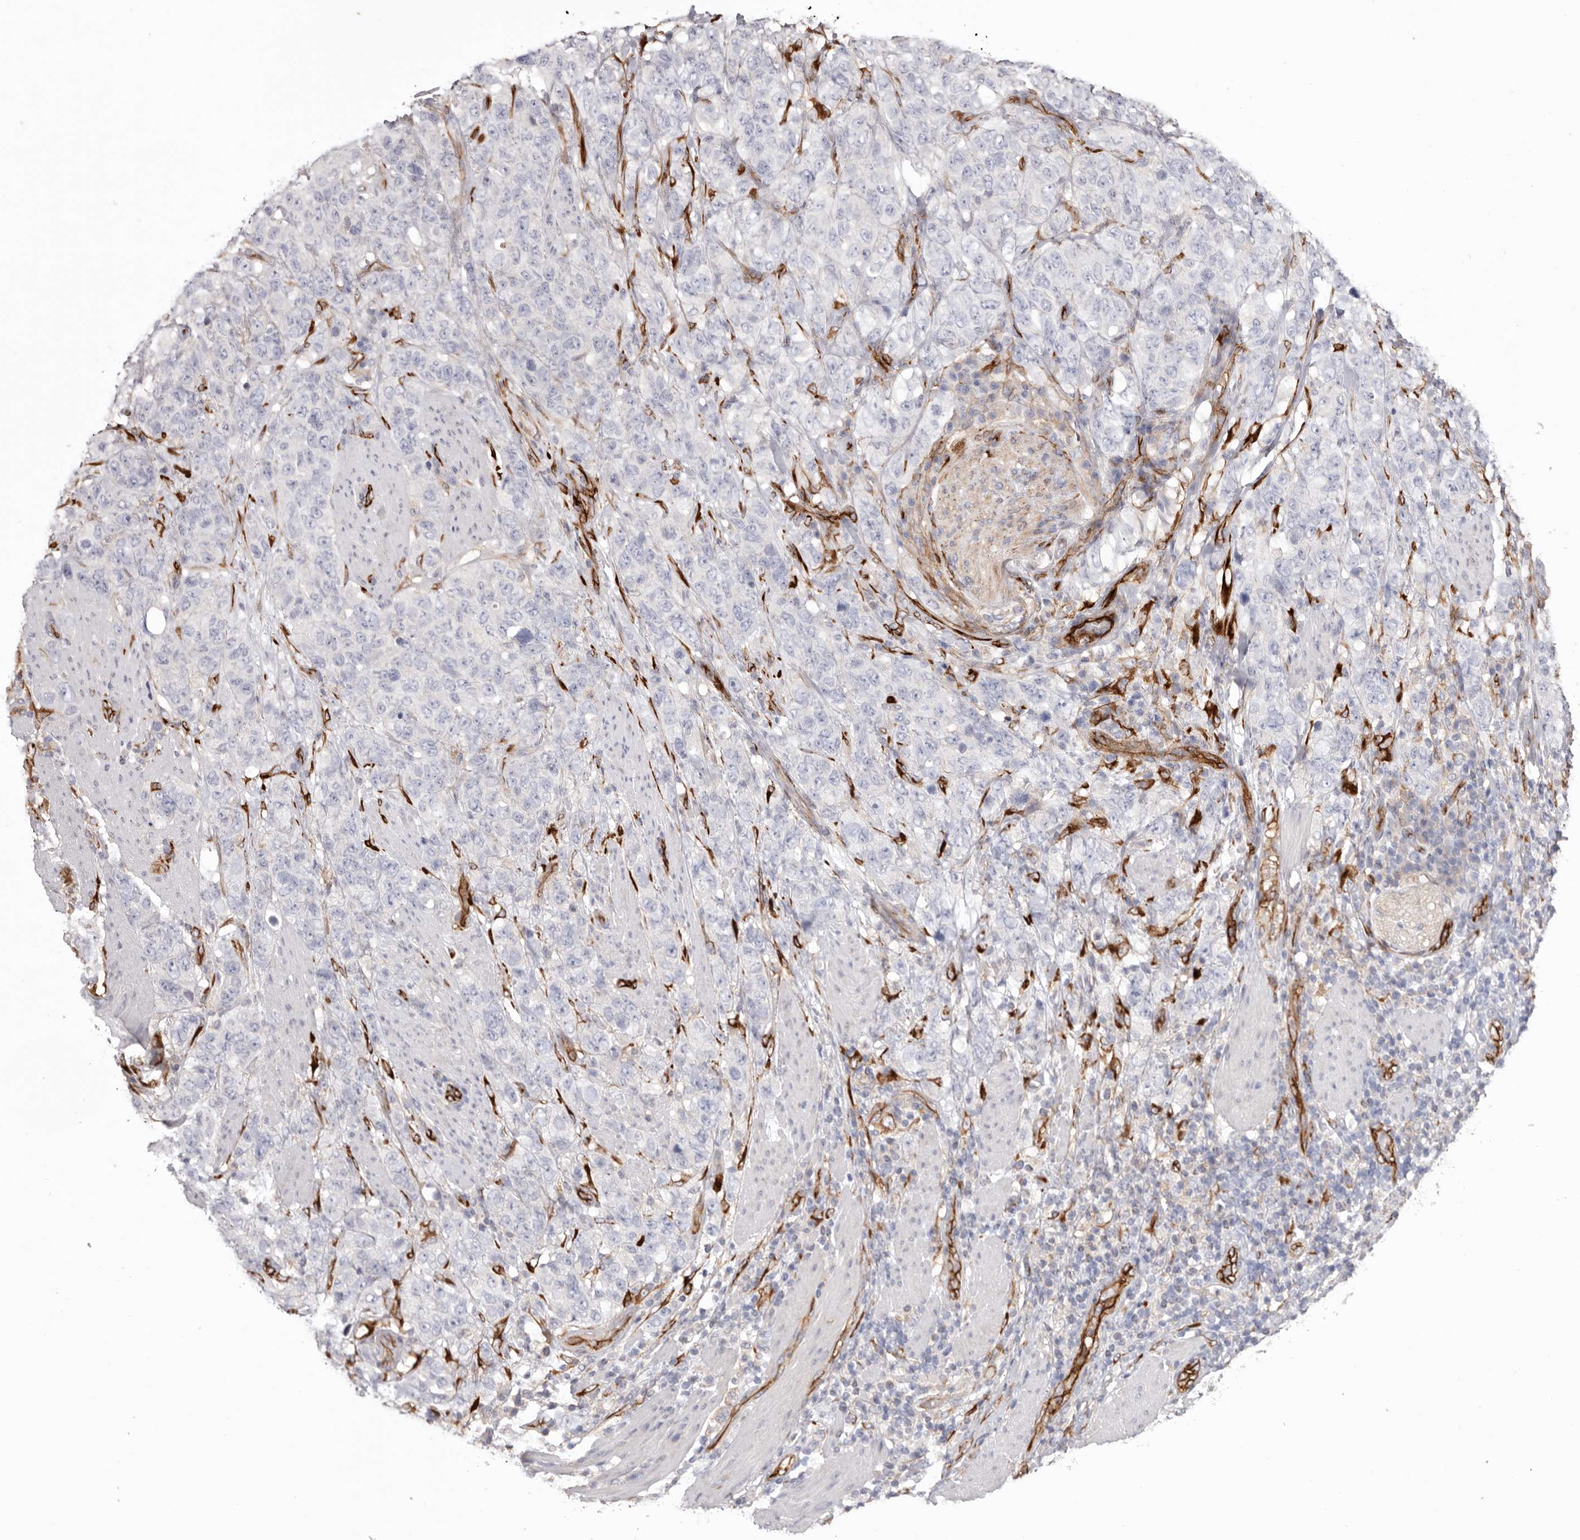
{"staining": {"intensity": "negative", "quantity": "none", "location": "none"}, "tissue": "stomach cancer", "cell_type": "Tumor cells", "image_type": "cancer", "snomed": [{"axis": "morphology", "description": "Adenocarcinoma, NOS"}, {"axis": "topography", "description": "Stomach"}], "caption": "Immunohistochemistry (IHC) image of neoplastic tissue: human adenocarcinoma (stomach) stained with DAB demonstrates no significant protein expression in tumor cells. (DAB immunohistochemistry (IHC) with hematoxylin counter stain).", "gene": "LRRC66", "patient": {"sex": "male", "age": 48}}